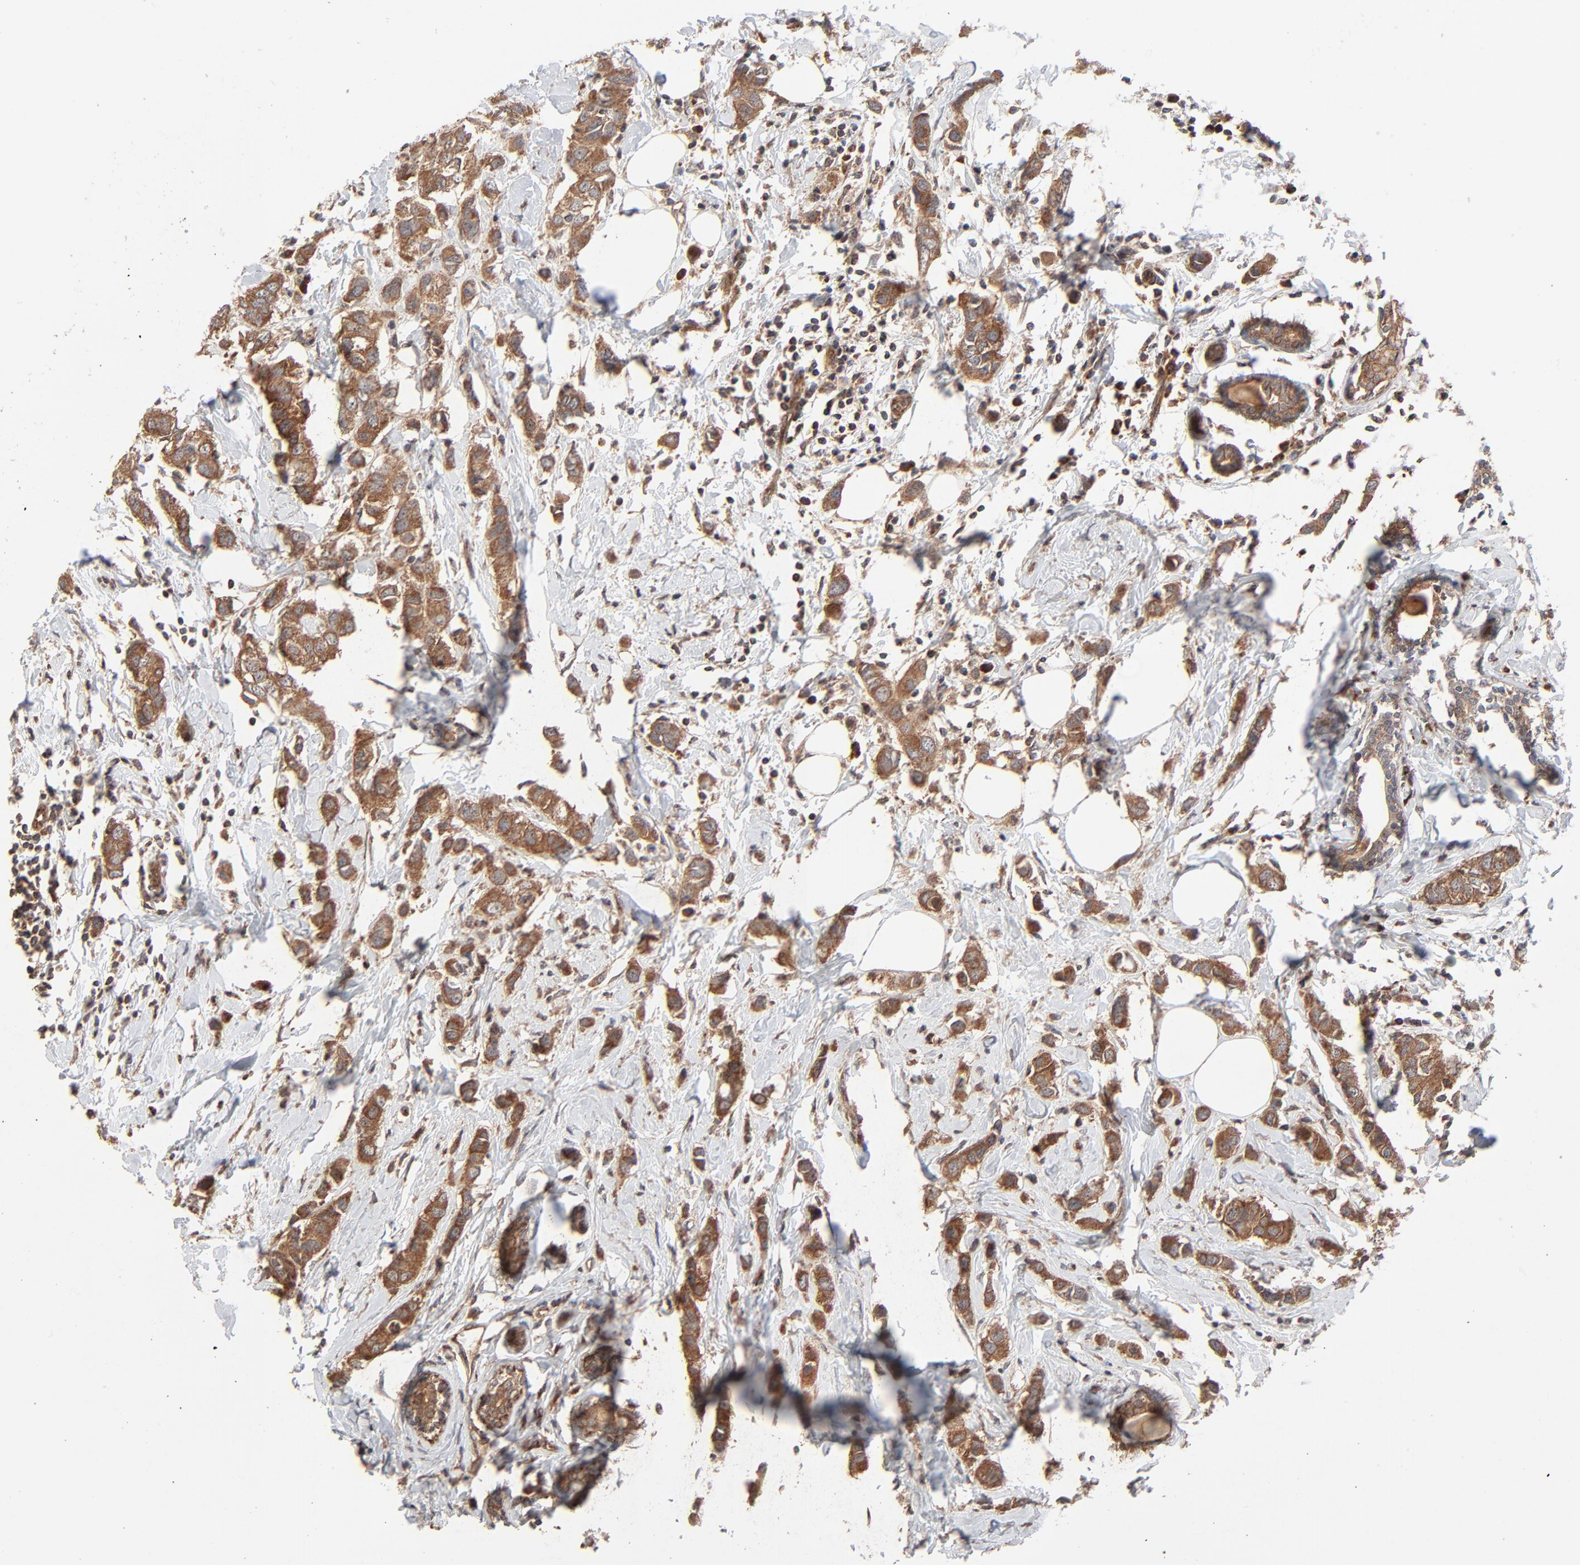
{"staining": {"intensity": "strong", "quantity": ">75%", "location": "cytoplasmic/membranous"}, "tissue": "breast cancer", "cell_type": "Tumor cells", "image_type": "cancer", "snomed": [{"axis": "morphology", "description": "Normal tissue, NOS"}, {"axis": "morphology", "description": "Duct carcinoma"}, {"axis": "topography", "description": "Breast"}], "caption": "Brown immunohistochemical staining in human breast cancer shows strong cytoplasmic/membranous staining in approximately >75% of tumor cells. (Brightfield microscopy of DAB IHC at high magnification).", "gene": "ABLIM3", "patient": {"sex": "female", "age": 50}}